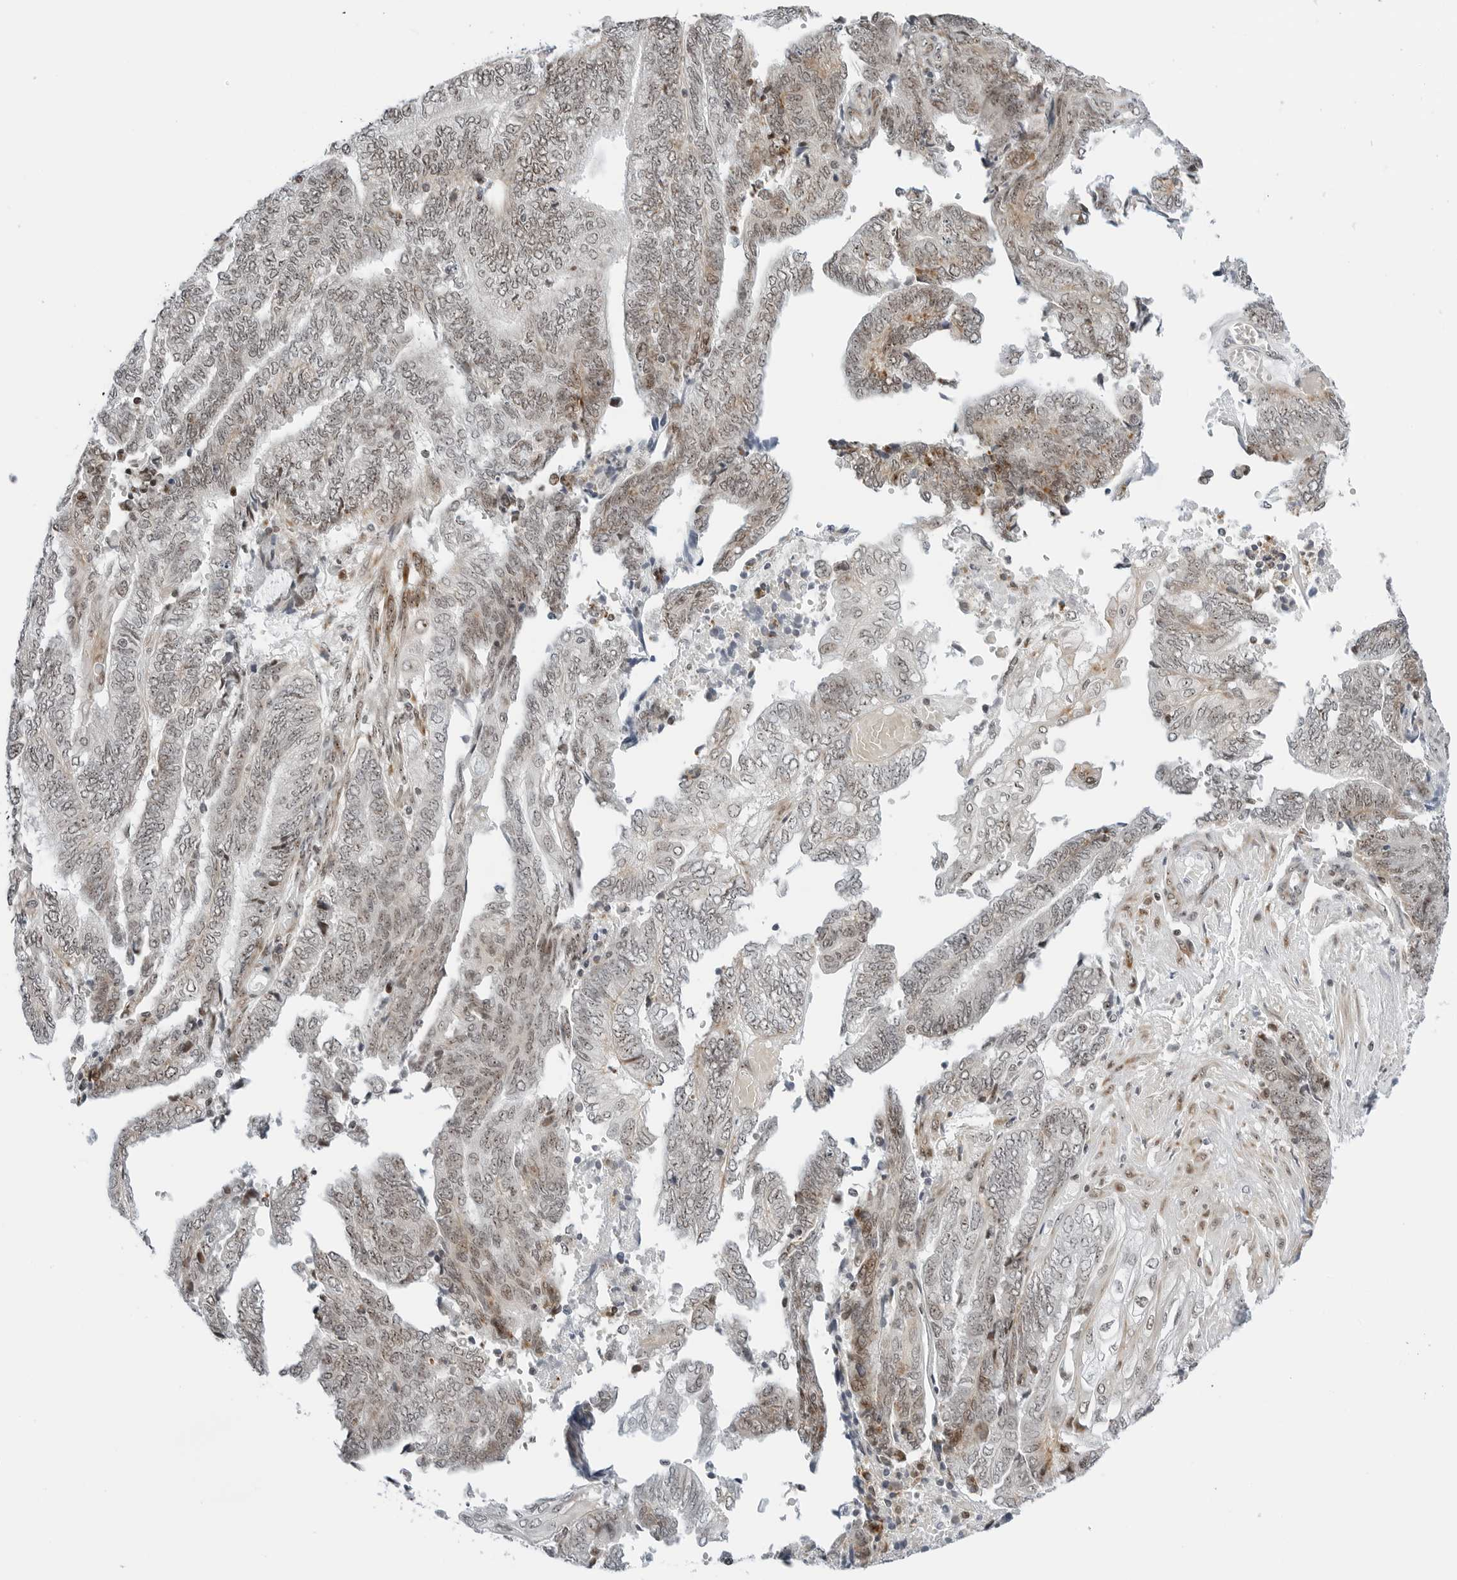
{"staining": {"intensity": "weak", "quantity": "25%-75%", "location": "nuclear"}, "tissue": "endometrial cancer", "cell_type": "Tumor cells", "image_type": "cancer", "snomed": [{"axis": "morphology", "description": "Adenocarcinoma, NOS"}, {"axis": "topography", "description": "Uterus"}, {"axis": "topography", "description": "Endometrium"}], "caption": "Adenocarcinoma (endometrial) stained with a protein marker shows weak staining in tumor cells.", "gene": "RIMKLA", "patient": {"sex": "female", "age": 70}}